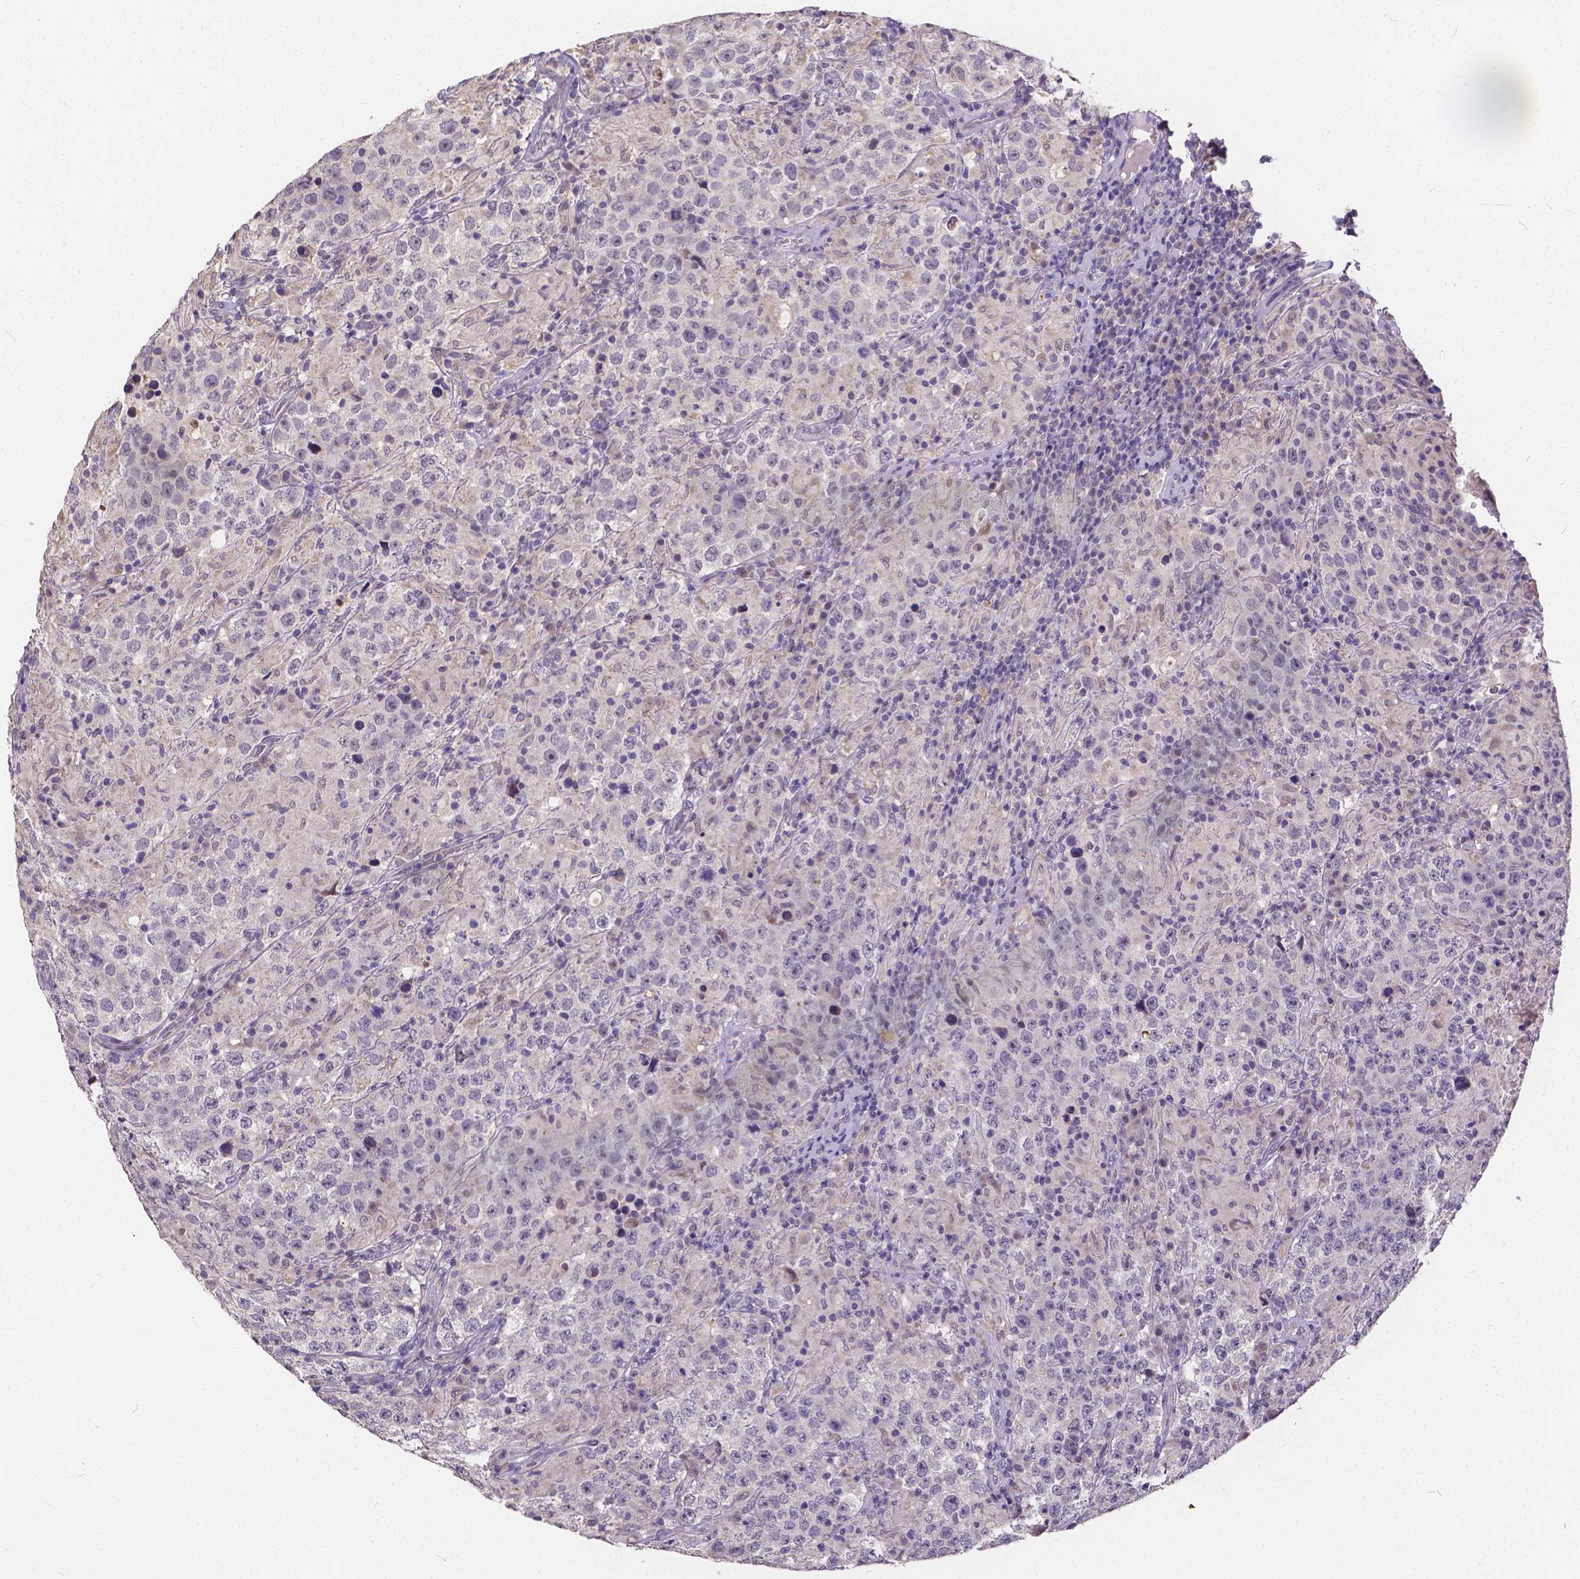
{"staining": {"intensity": "negative", "quantity": "none", "location": "none"}, "tissue": "testis cancer", "cell_type": "Tumor cells", "image_type": "cancer", "snomed": [{"axis": "morphology", "description": "Seminoma, NOS"}, {"axis": "morphology", "description": "Carcinoma, Embryonal, NOS"}, {"axis": "topography", "description": "Testis"}], "caption": "Micrograph shows no protein positivity in tumor cells of testis seminoma tissue.", "gene": "CTNNA2", "patient": {"sex": "male", "age": 41}}